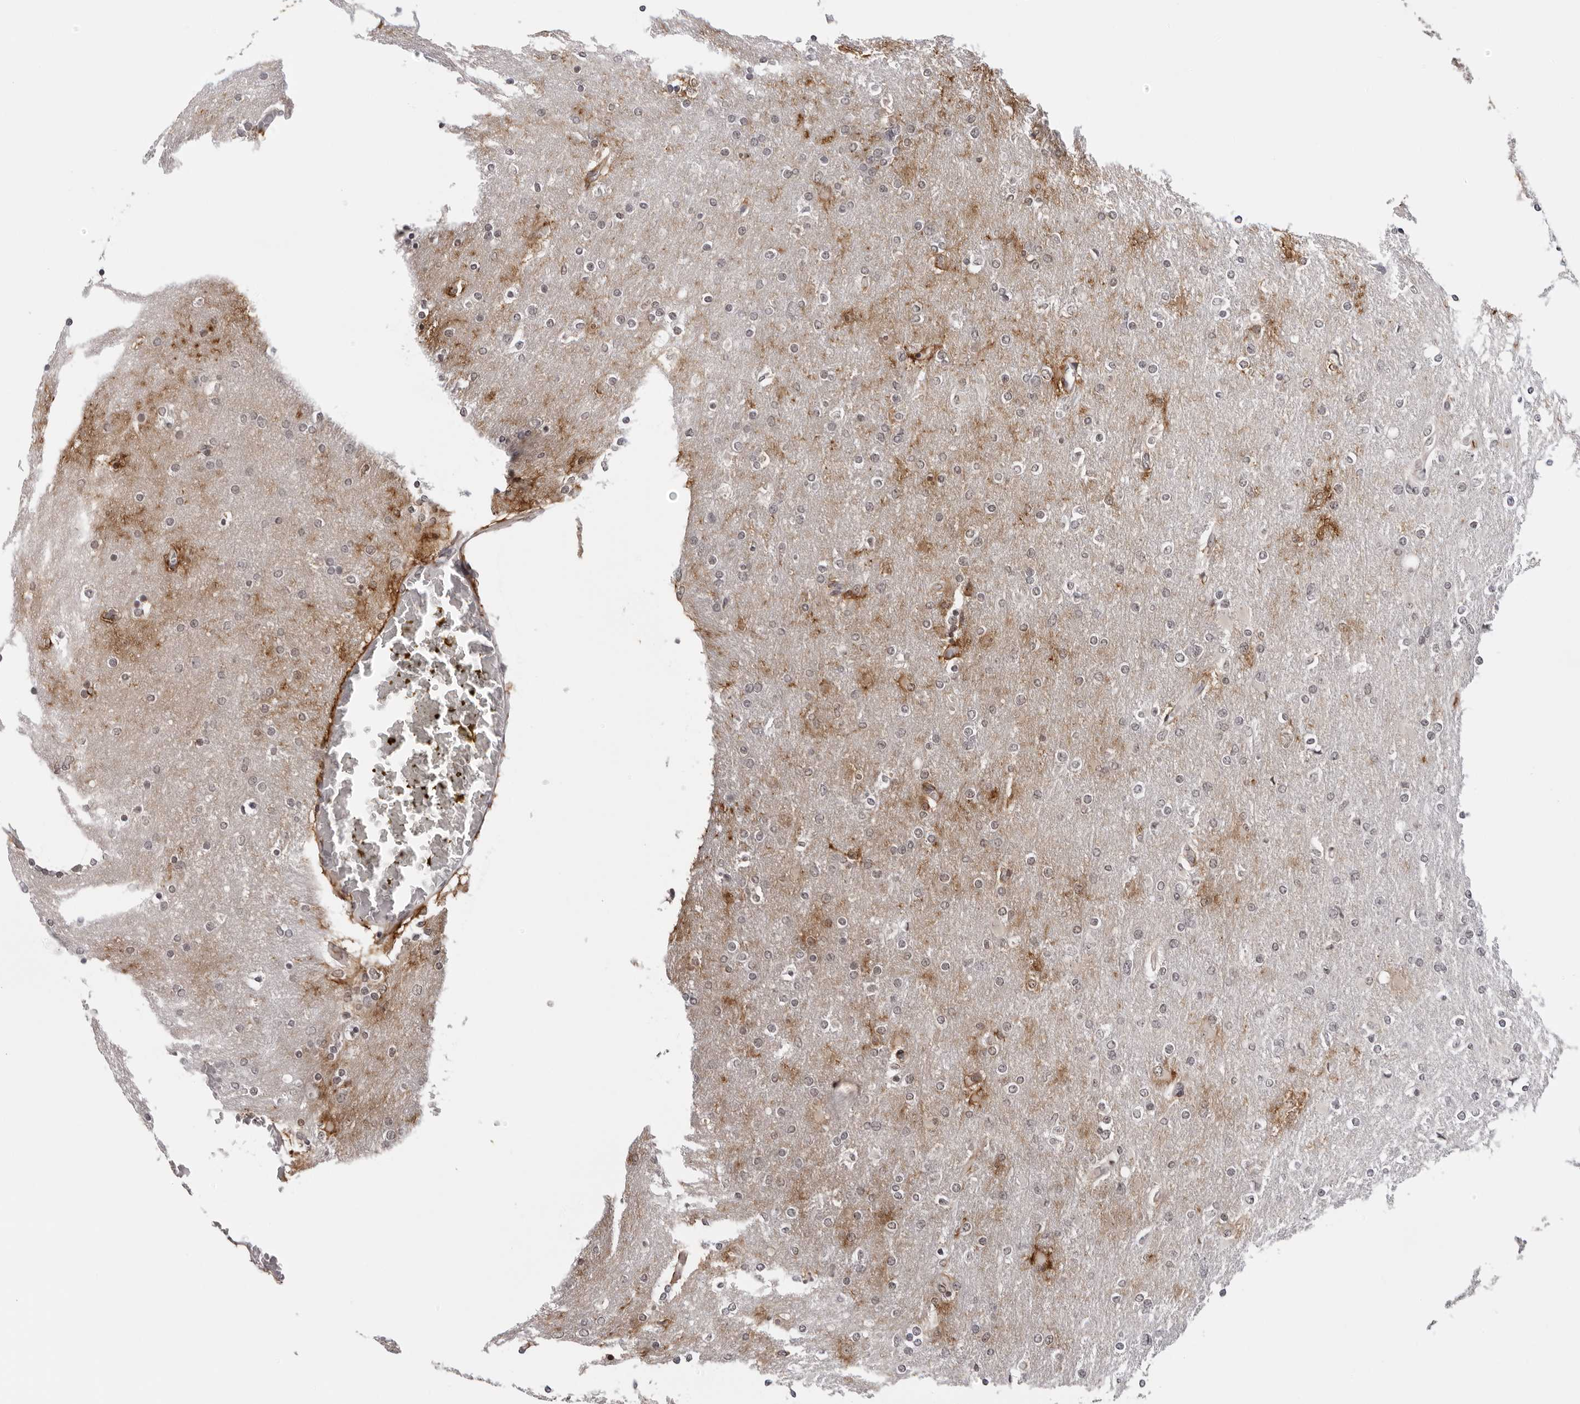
{"staining": {"intensity": "weak", "quantity": "<25%", "location": "nuclear"}, "tissue": "glioma", "cell_type": "Tumor cells", "image_type": "cancer", "snomed": [{"axis": "morphology", "description": "Glioma, malignant, High grade"}, {"axis": "topography", "description": "Cerebral cortex"}], "caption": "DAB (3,3'-diaminobenzidine) immunohistochemical staining of malignant high-grade glioma displays no significant expression in tumor cells. The staining was performed using DAB (3,3'-diaminobenzidine) to visualize the protein expression in brown, while the nuclei were stained in blue with hematoxylin (Magnification: 20x).", "gene": "PRUNE1", "patient": {"sex": "female", "age": 36}}